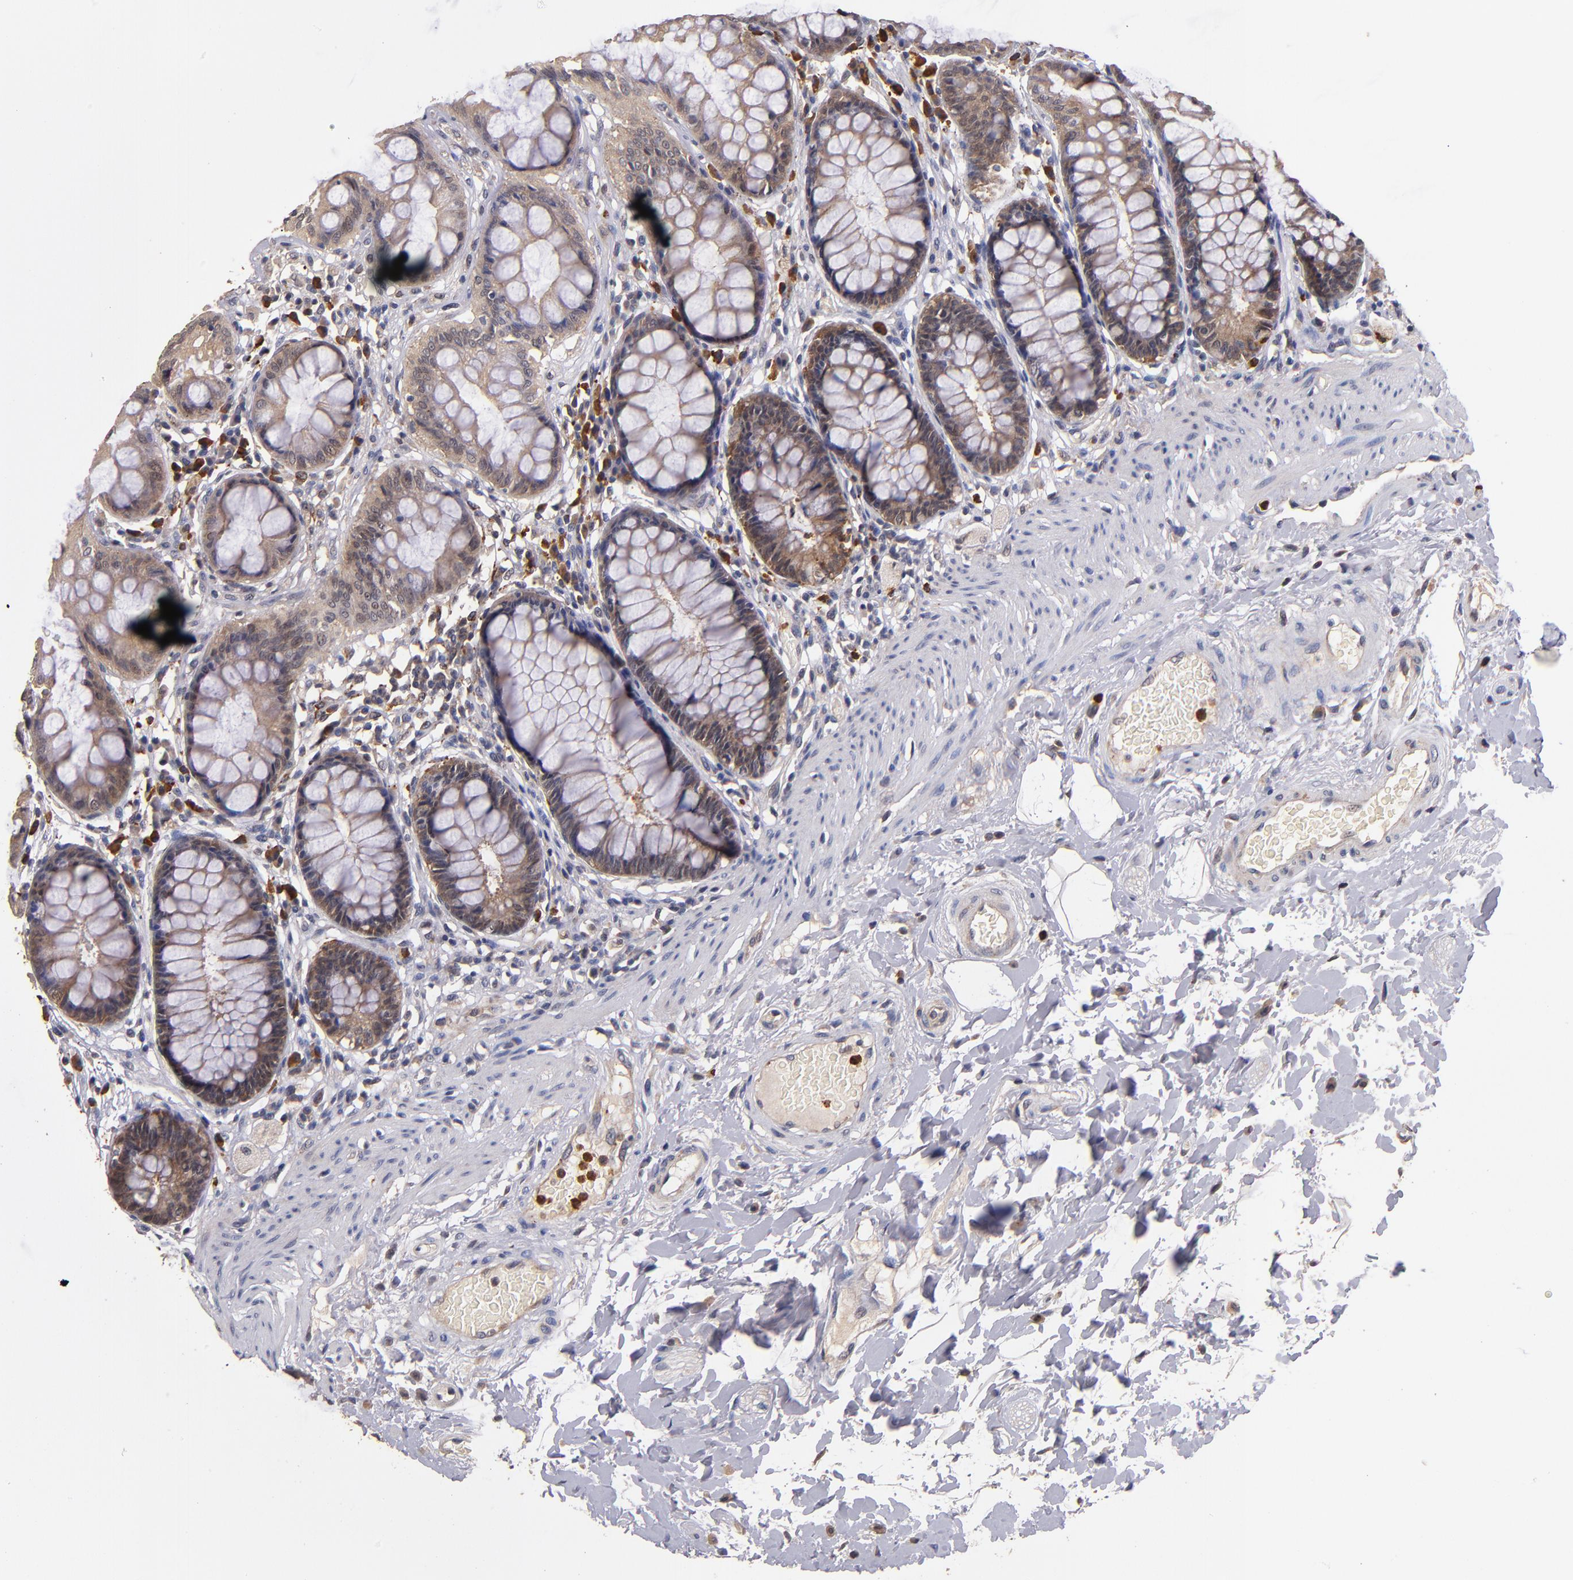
{"staining": {"intensity": "weak", "quantity": ">75%", "location": "cytoplasmic/membranous"}, "tissue": "rectum", "cell_type": "Glandular cells", "image_type": "normal", "snomed": [{"axis": "morphology", "description": "Normal tissue, NOS"}, {"axis": "topography", "description": "Rectum"}], "caption": "Immunohistochemistry of normal human rectum shows low levels of weak cytoplasmic/membranous expression in approximately >75% of glandular cells.", "gene": "TTLL12", "patient": {"sex": "female", "age": 46}}